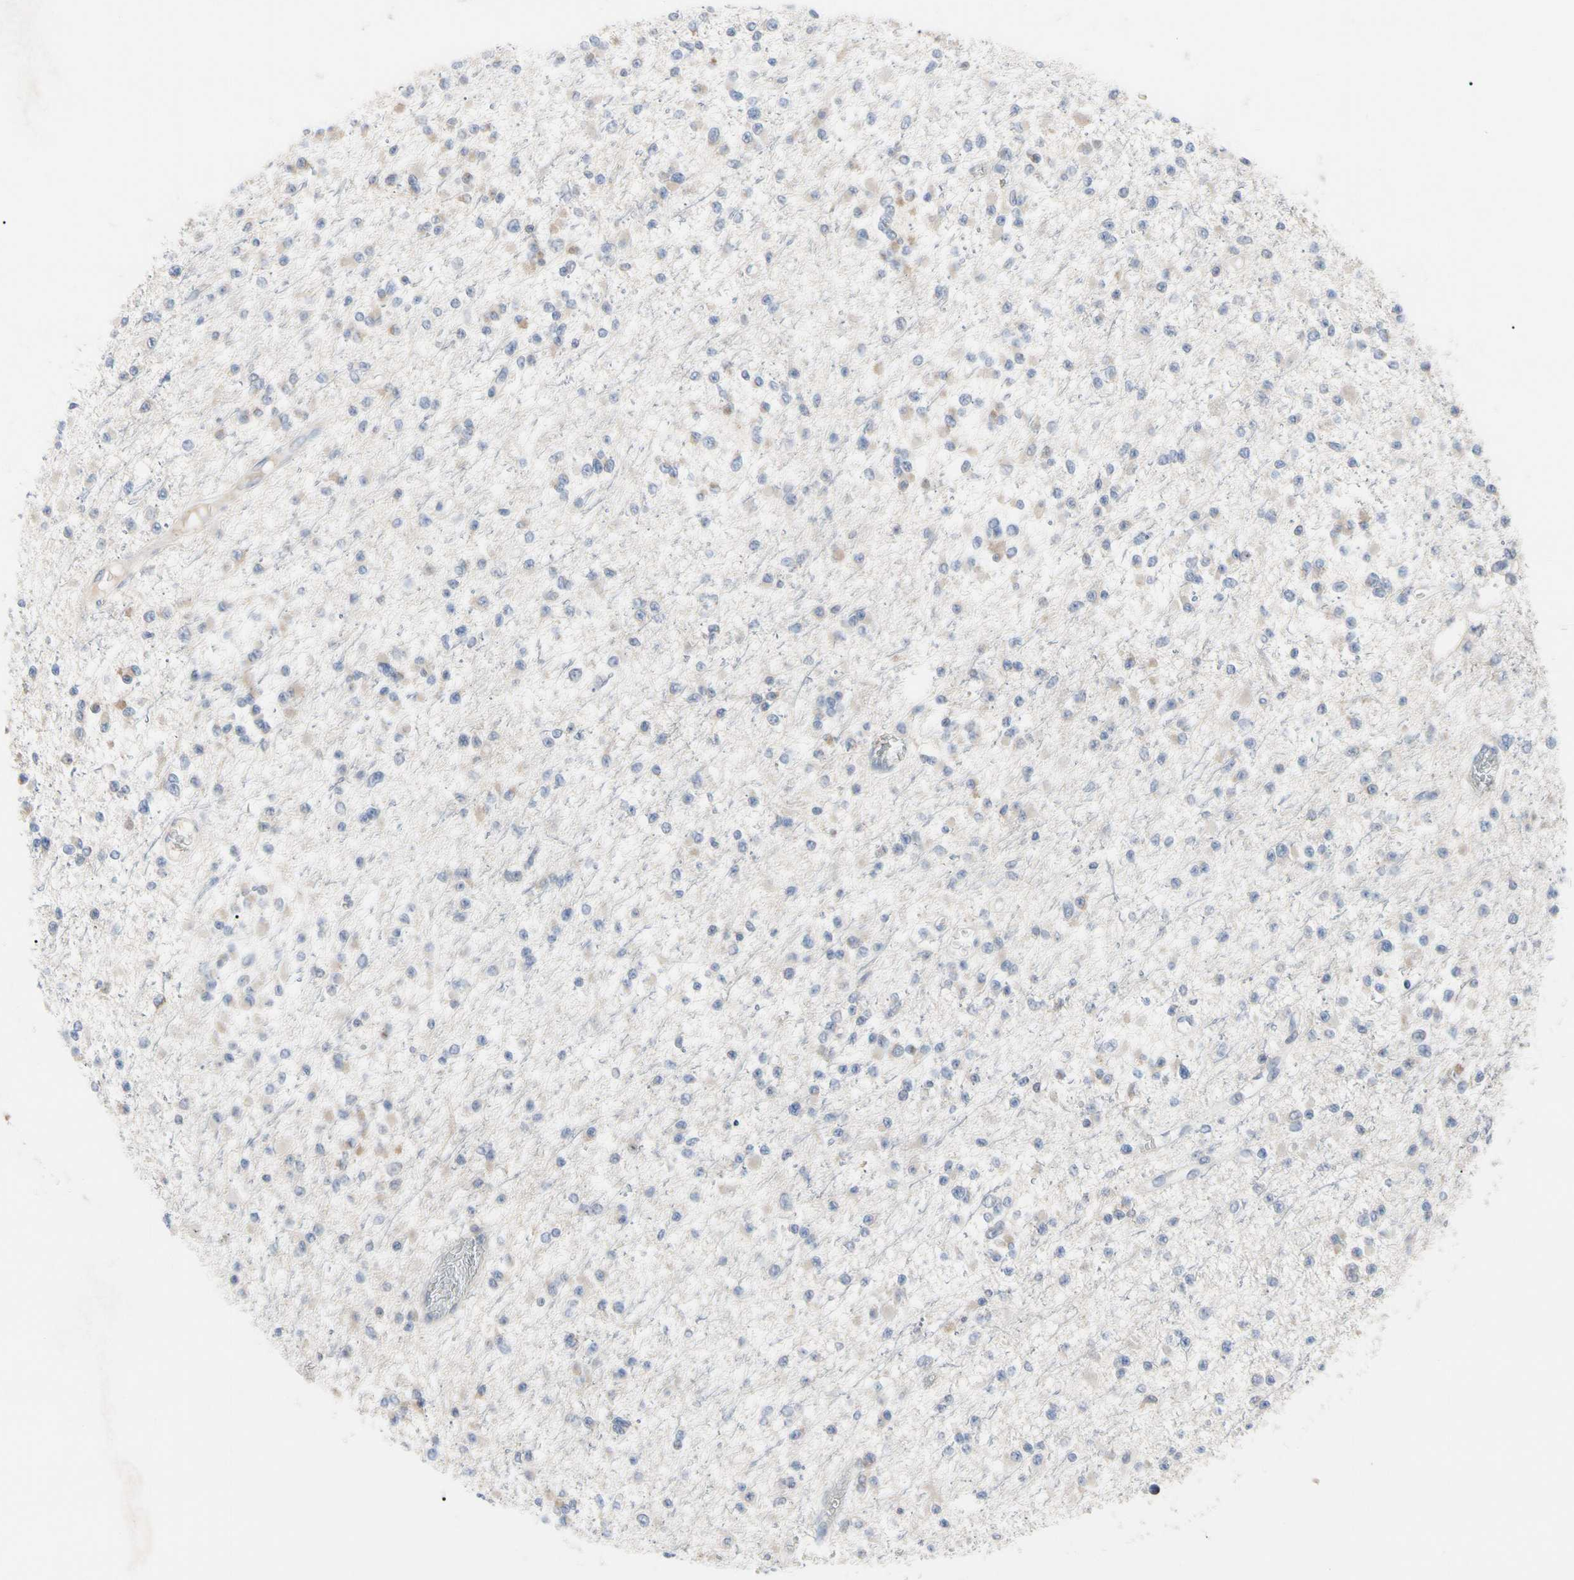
{"staining": {"intensity": "weak", "quantity": "<25%", "location": "cytoplasmic/membranous"}, "tissue": "glioma", "cell_type": "Tumor cells", "image_type": "cancer", "snomed": [{"axis": "morphology", "description": "Glioma, malignant, Low grade"}, {"axis": "topography", "description": "Brain"}], "caption": "IHC histopathology image of human glioma stained for a protein (brown), which exhibits no staining in tumor cells.", "gene": "MCL1", "patient": {"sex": "female", "age": 22}}